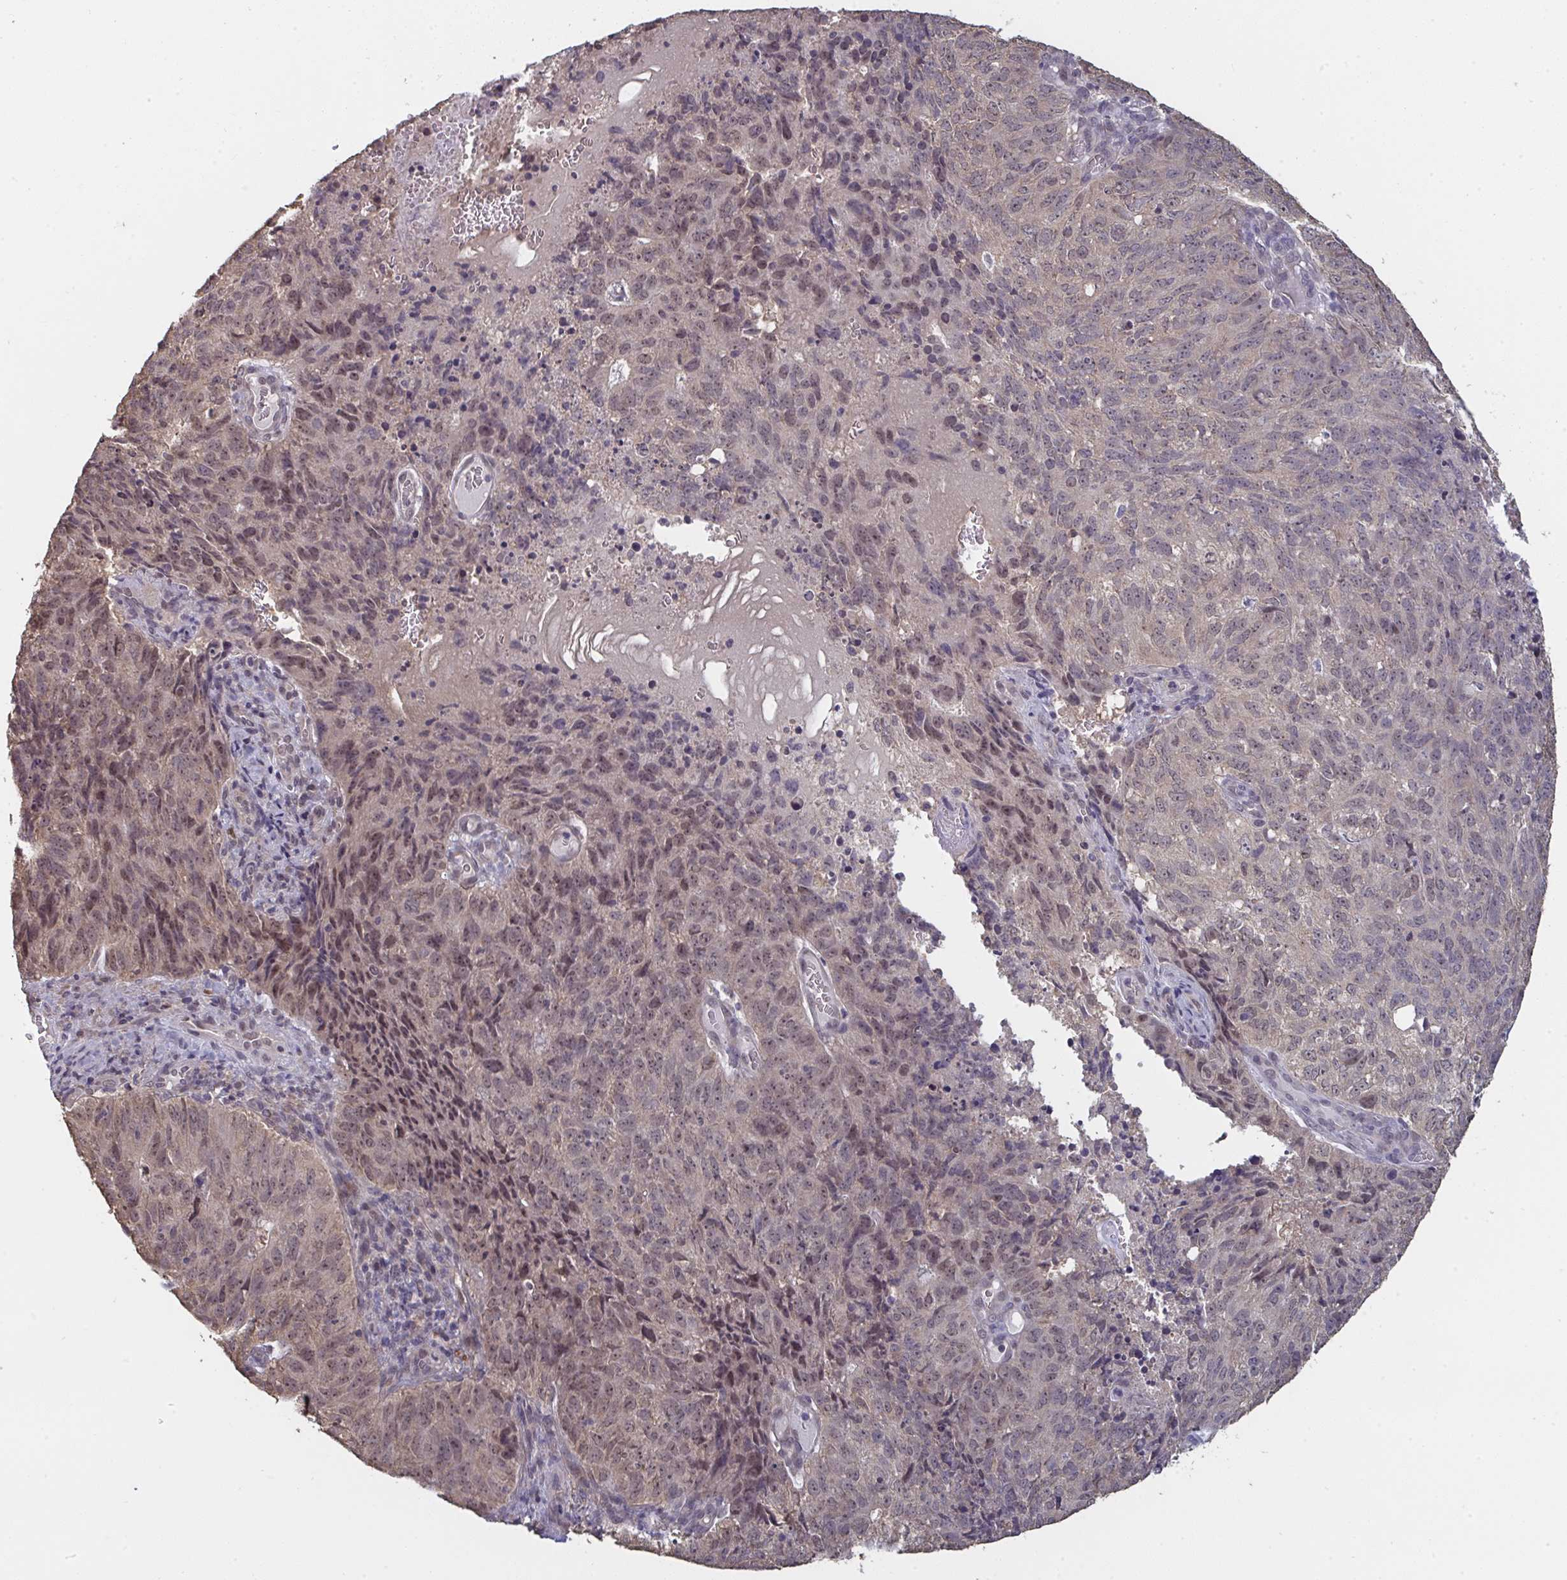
{"staining": {"intensity": "weak", "quantity": "25%-75%", "location": "nuclear"}, "tissue": "cervical cancer", "cell_type": "Tumor cells", "image_type": "cancer", "snomed": [{"axis": "morphology", "description": "Adenocarcinoma, NOS"}, {"axis": "topography", "description": "Cervix"}], "caption": "This is a photomicrograph of immunohistochemistry (IHC) staining of cervical cancer (adenocarcinoma), which shows weak expression in the nuclear of tumor cells.", "gene": "LIX1", "patient": {"sex": "female", "age": 38}}